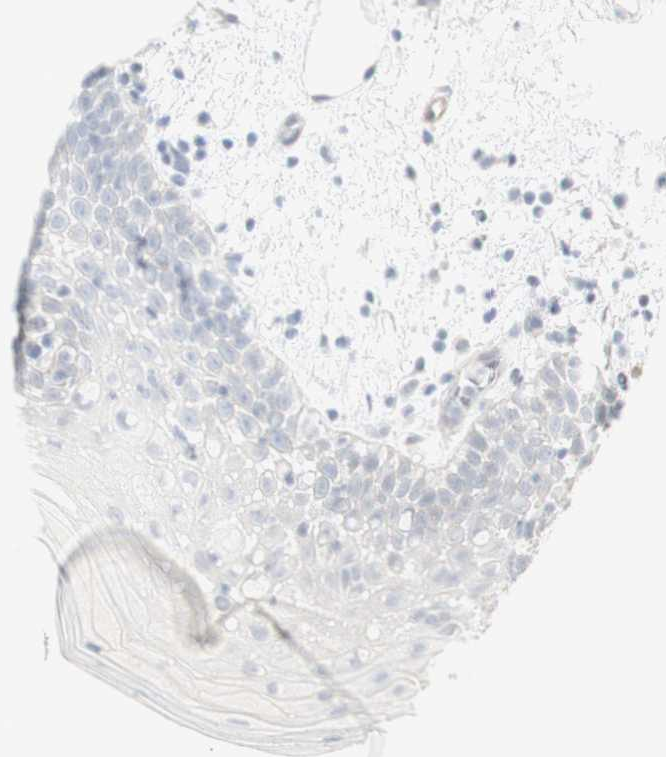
{"staining": {"intensity": "negative", "quantity": "none", "location": "none"}, "tissue": "oral mucosa", "cell_type": "Squamous epithelial cells", "image_type": "normal", "snomed": [{"axis": "morphology", "description": "Normal tissue, NOS"}, {"axis": "morphology", "description": "Squamous cell carcinoma, NOS"}, {"axis": "topography", "description": "Skeletal muscle"}, {"axis": "topography", "description": "Oral tissue"}], "caption": "This is a histopathology image of immunohistochemistry (IHC) staining of unremarkable oral mucosa, which shows no staining in squamous epithelial cells.", "gene": "NDST4", "patient": {"sex": "male", "age": 71}}